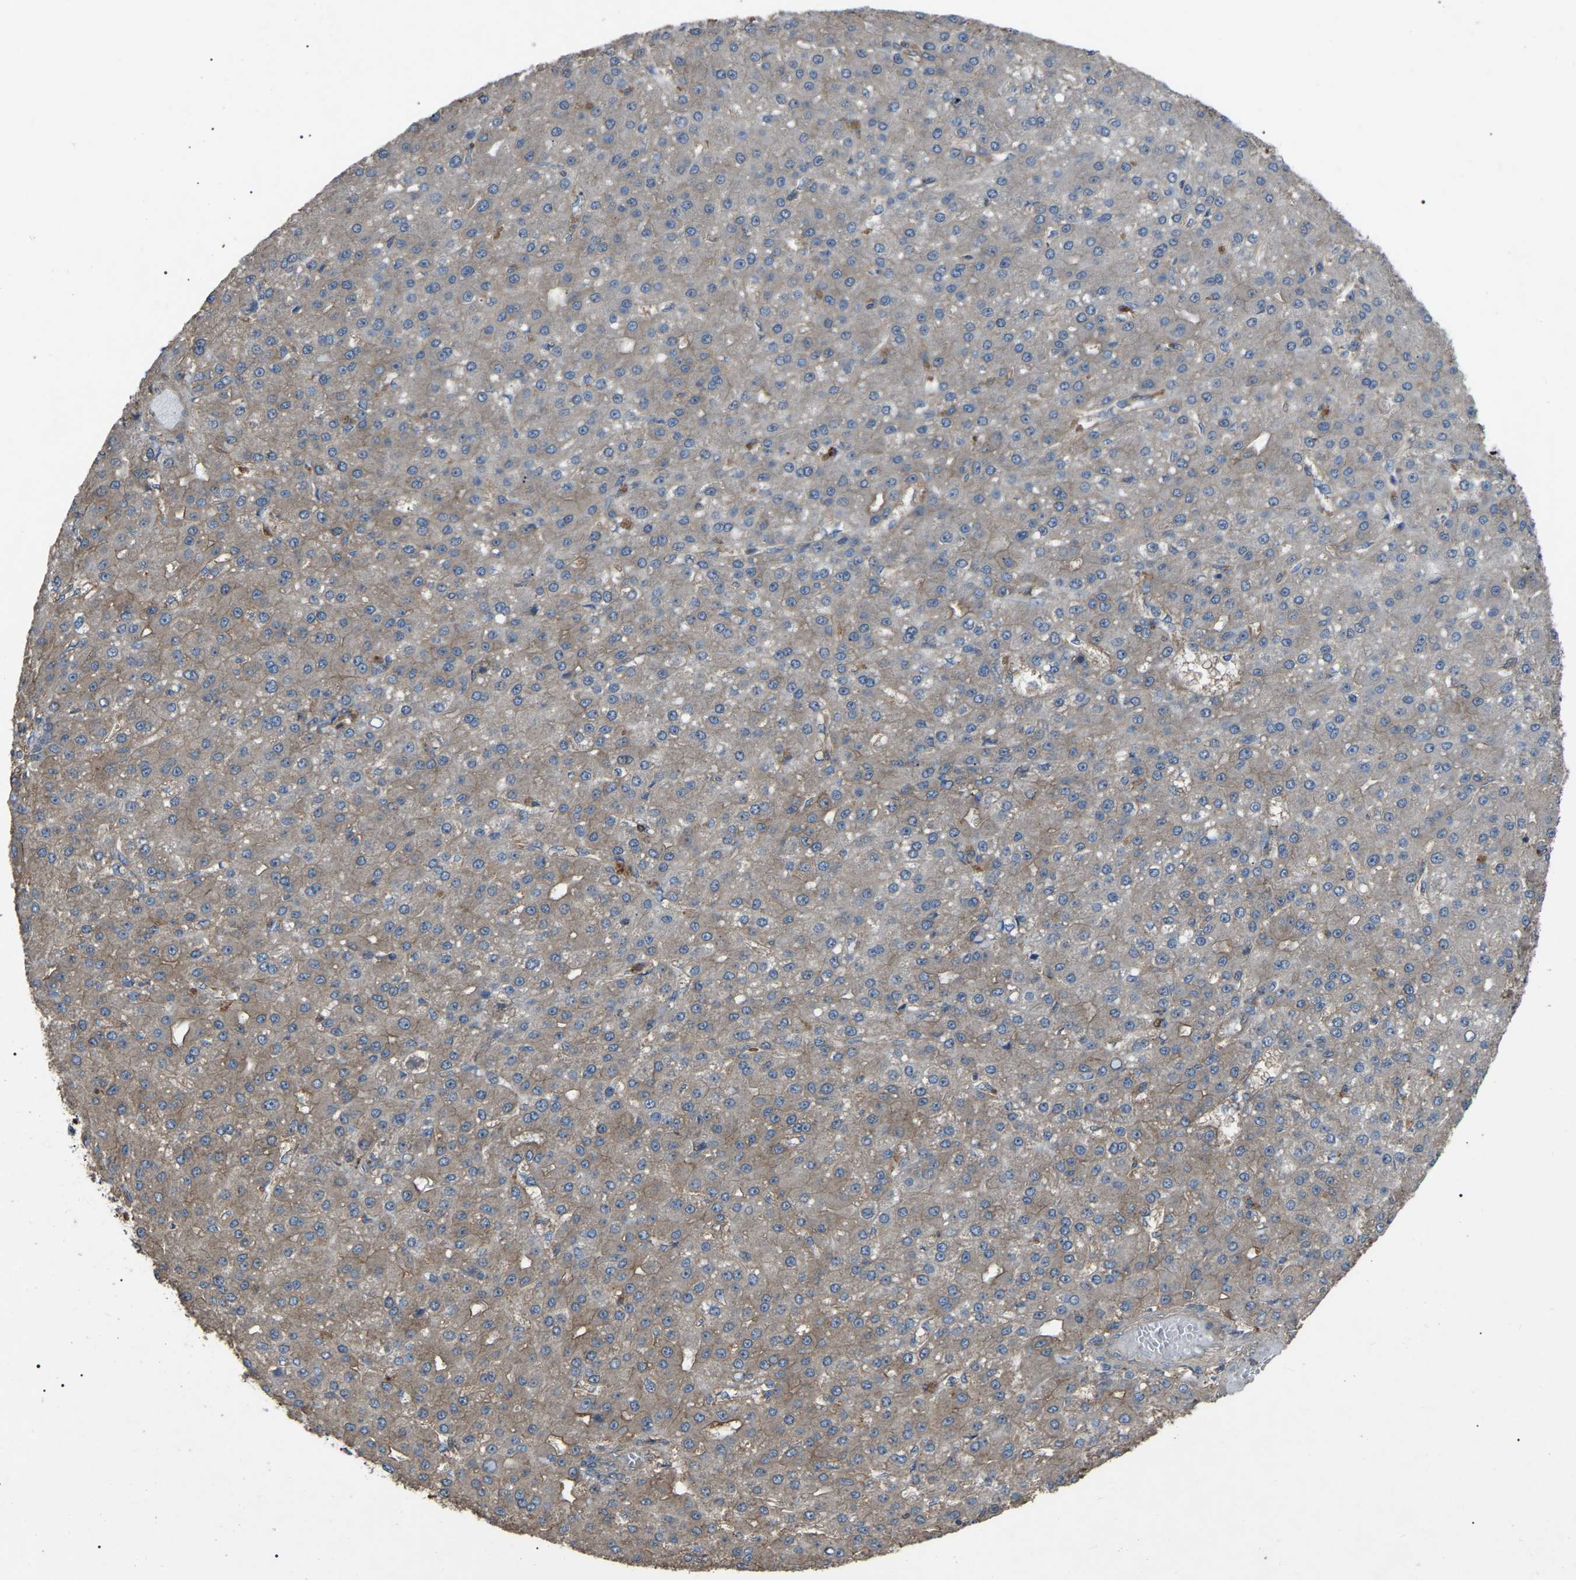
{"staining": {"intensity": "moderate", "quantity": "25%-75%", "location": "cytoplasmic/membranous"}, "tissue": "liver cancer", "cell_type": "Tumor cells", "image_type": "cancer", "snomed": [{"axis": "morphology", "description": "Carcinoma, Hepatocellular, NOS"}, {"axis": "topography", "description": "Liver"}], "caption": "Human hepatocellular carcinoma (liver) stained with a protein marker demonstrates moderate staining in tumor cells.", "gene": "AIMP1", "patient": {"sex": "male", "age": 67}}